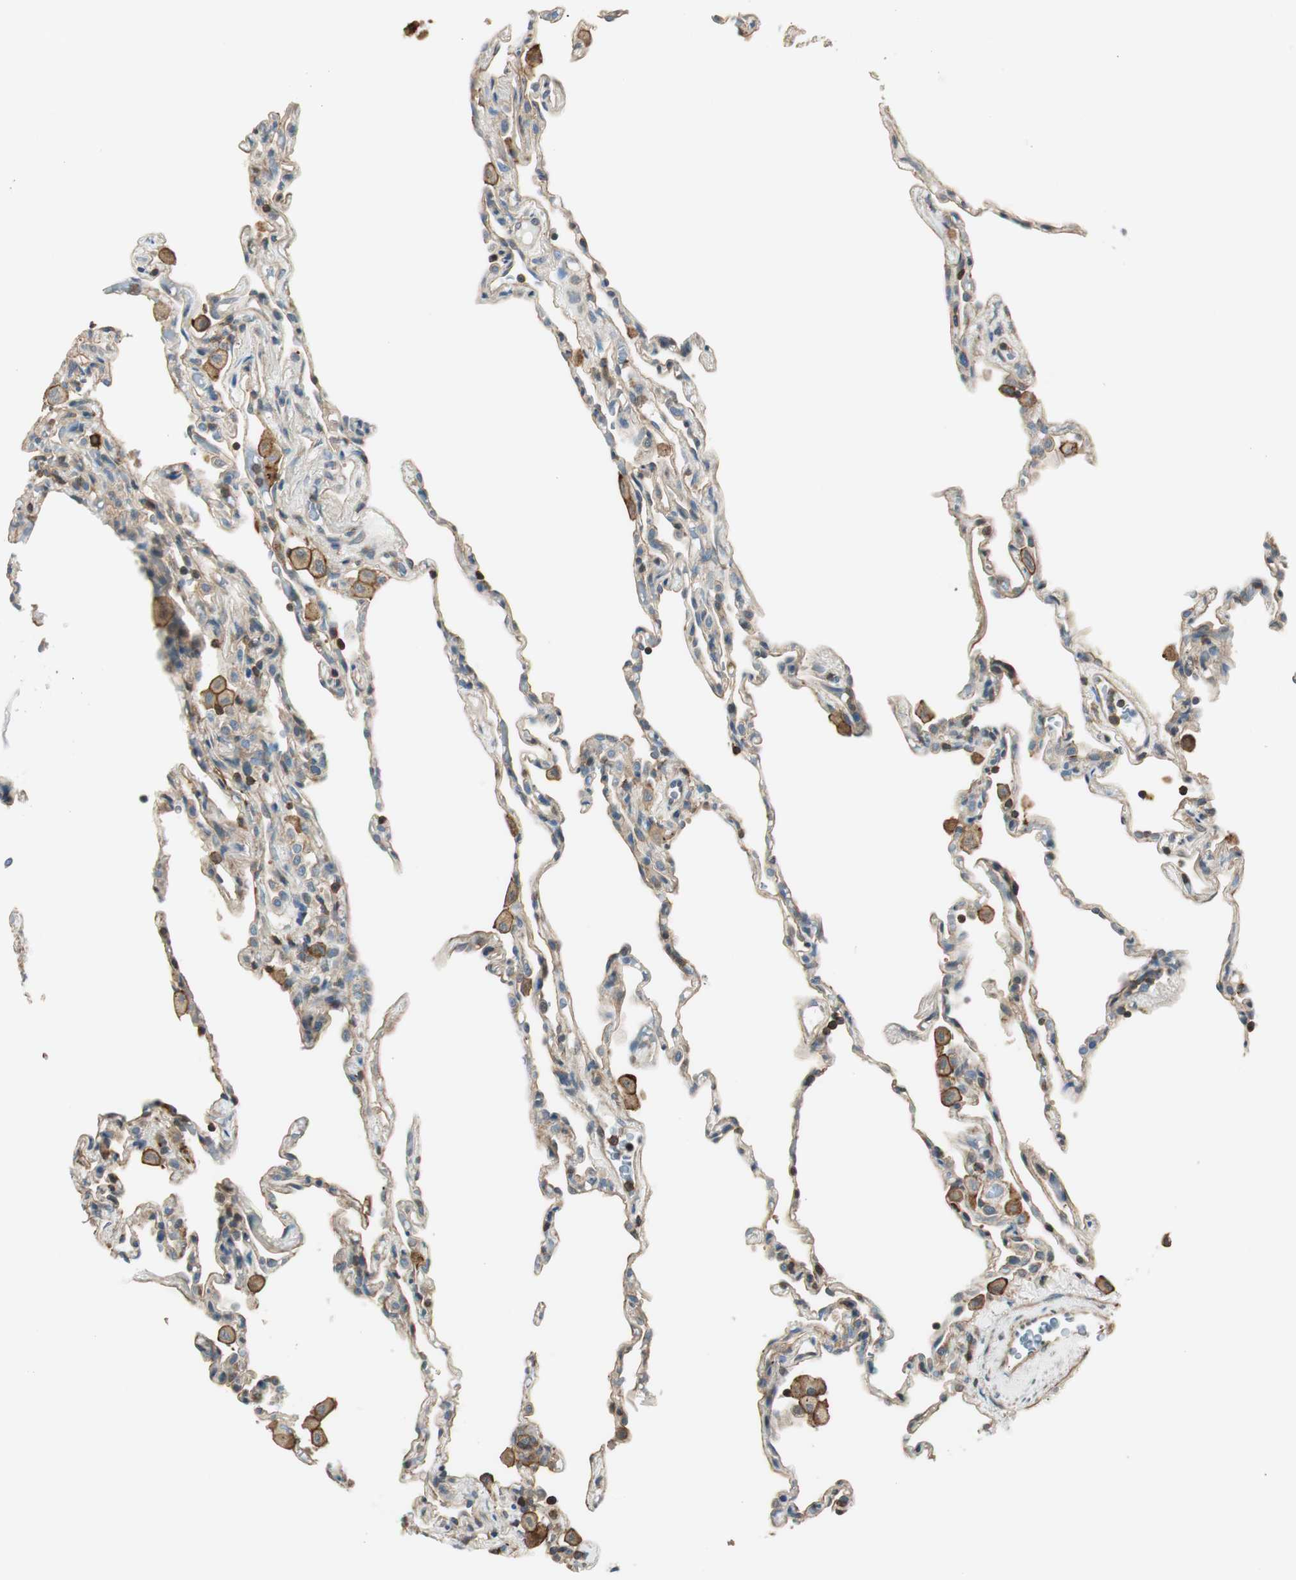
{"staining": {"intensity": "weak", "quantity": "<25%", "location": "cytoplasmic/membranous"}, "tissue": "lung", "cell_type": "Alveolar cells", "image_type": "normal", "snomed": [{"axis": "morphology", "description": "Normal tissue, NOS"}, {"axis": "topography", "description": "Lung"}], "caption": "The histopathology image shows no significant positivity in alveolar cells of lung.", "gene": "PI4K2B", "patient": {"sex": "male", "age": 59}}